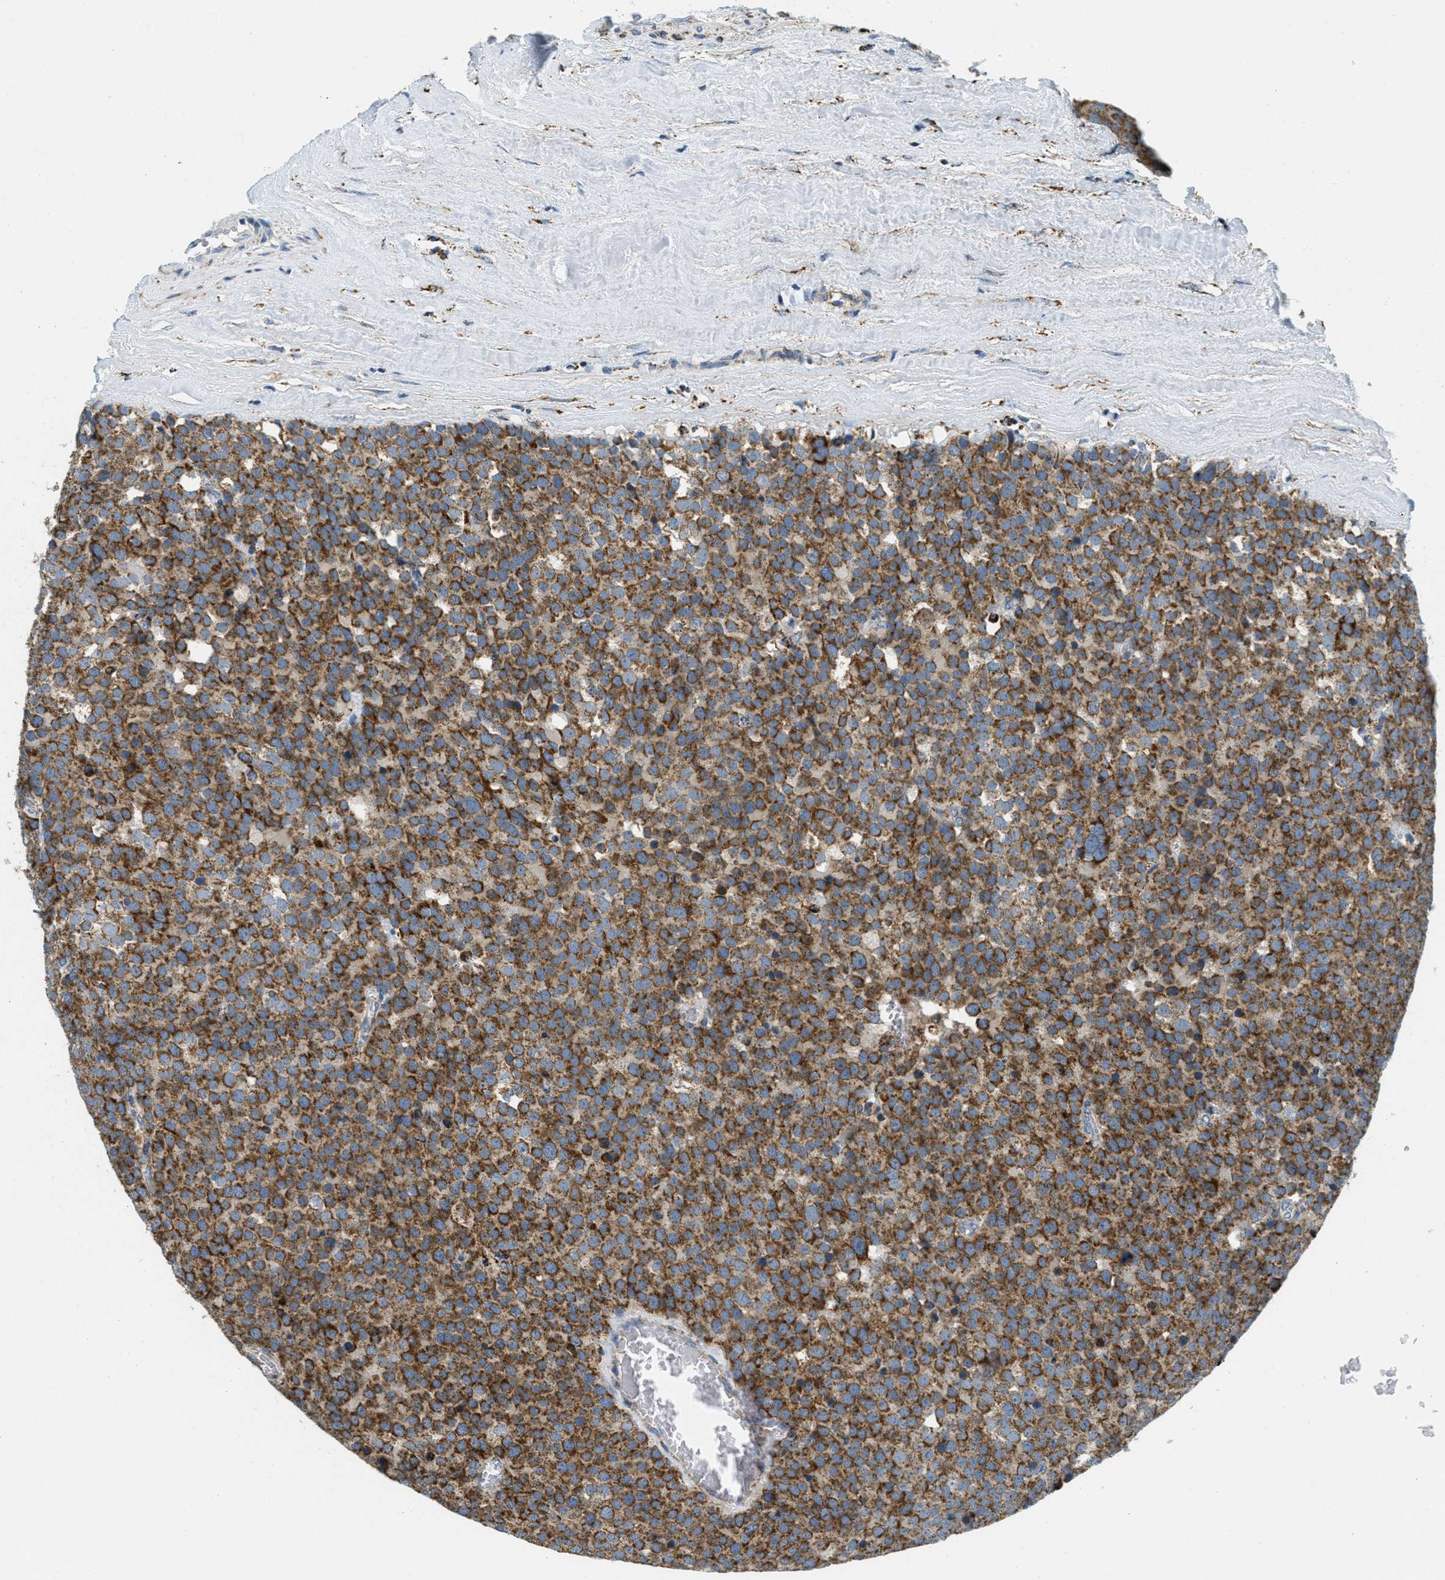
{"staining": {"intensity": "moderate", "quantity": ">75%", "location": "cytoplasmic/membranous"}, "tissue": "testis cancer", "cell_type": "Tumor cells", "image_type": "cancer", "snomed": [{"axis": "morphology", "description": "Normal tissue, NOS"}, {"axis": "morphology", "description": "Seminoma, NOS"}, {"axis": "topography", "description": "Testis"}], "caption": "Seminoma (testis) stained for a protein (brown) exhibits moderate cytoplasmic/membranous positive staining in about >75% of tumor cells.", "gene": "HLCS", "patient": {"sex": "male", "age": 71}}